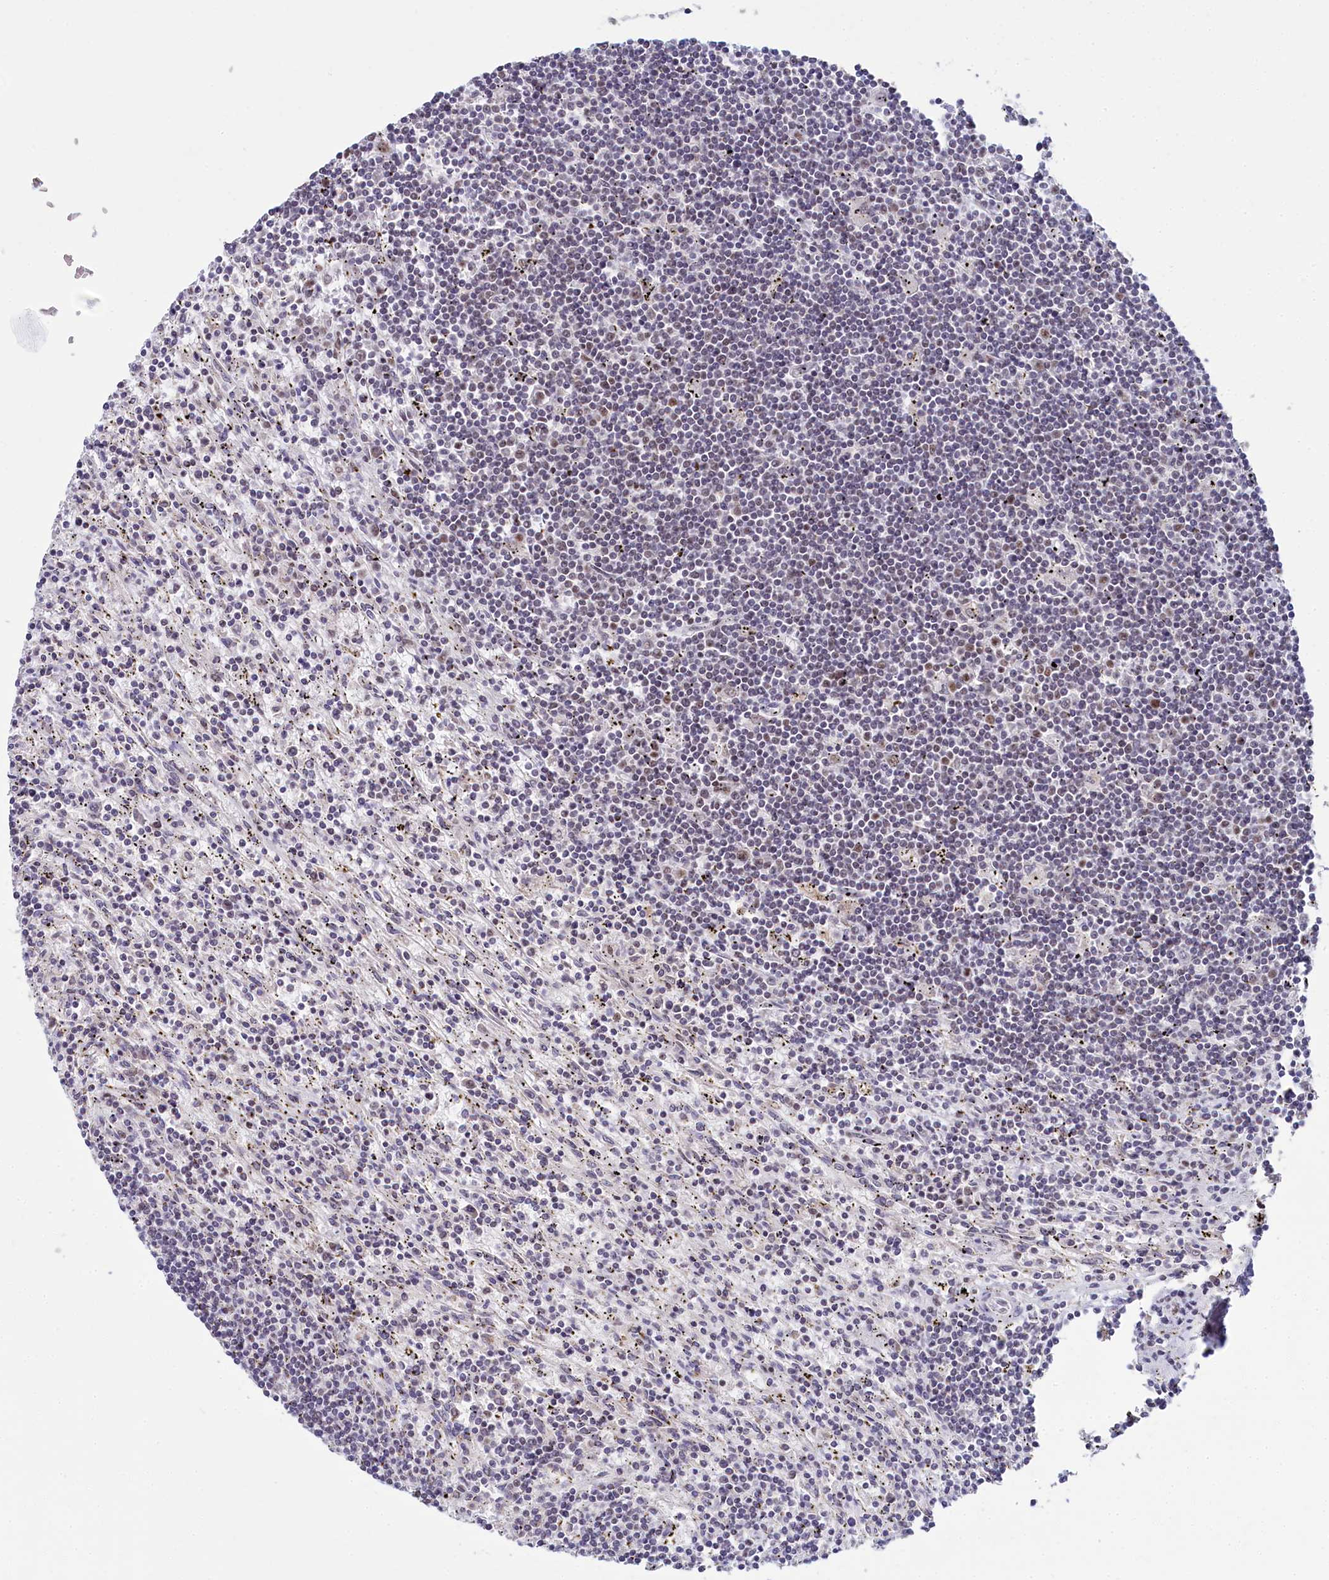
{"staining": {"intensity": "negative", "quantity": "none", "location": "none"}, "tissue": "lymphoma", "cell_type": "Tumor cells", "image_type": "cancer", "snomed": [{"axis": "morphology", "description": "Malignant lymphoma, non-Hodgkin's type, Low grade"}, {"axis": "topography", "description": "Spleen"}], "caption": "Immunohistochemistry of human low-grade malignant lymphoma, non-Hodgkin's type shows no staining in tumor cells. (DAB (3,3'-diaminobenzidine) immunohistochemistry (IHC) with hematoxylin counter stain).", "gene": "PPHLN1", "patient": {"sex": "male", "age": 76}}